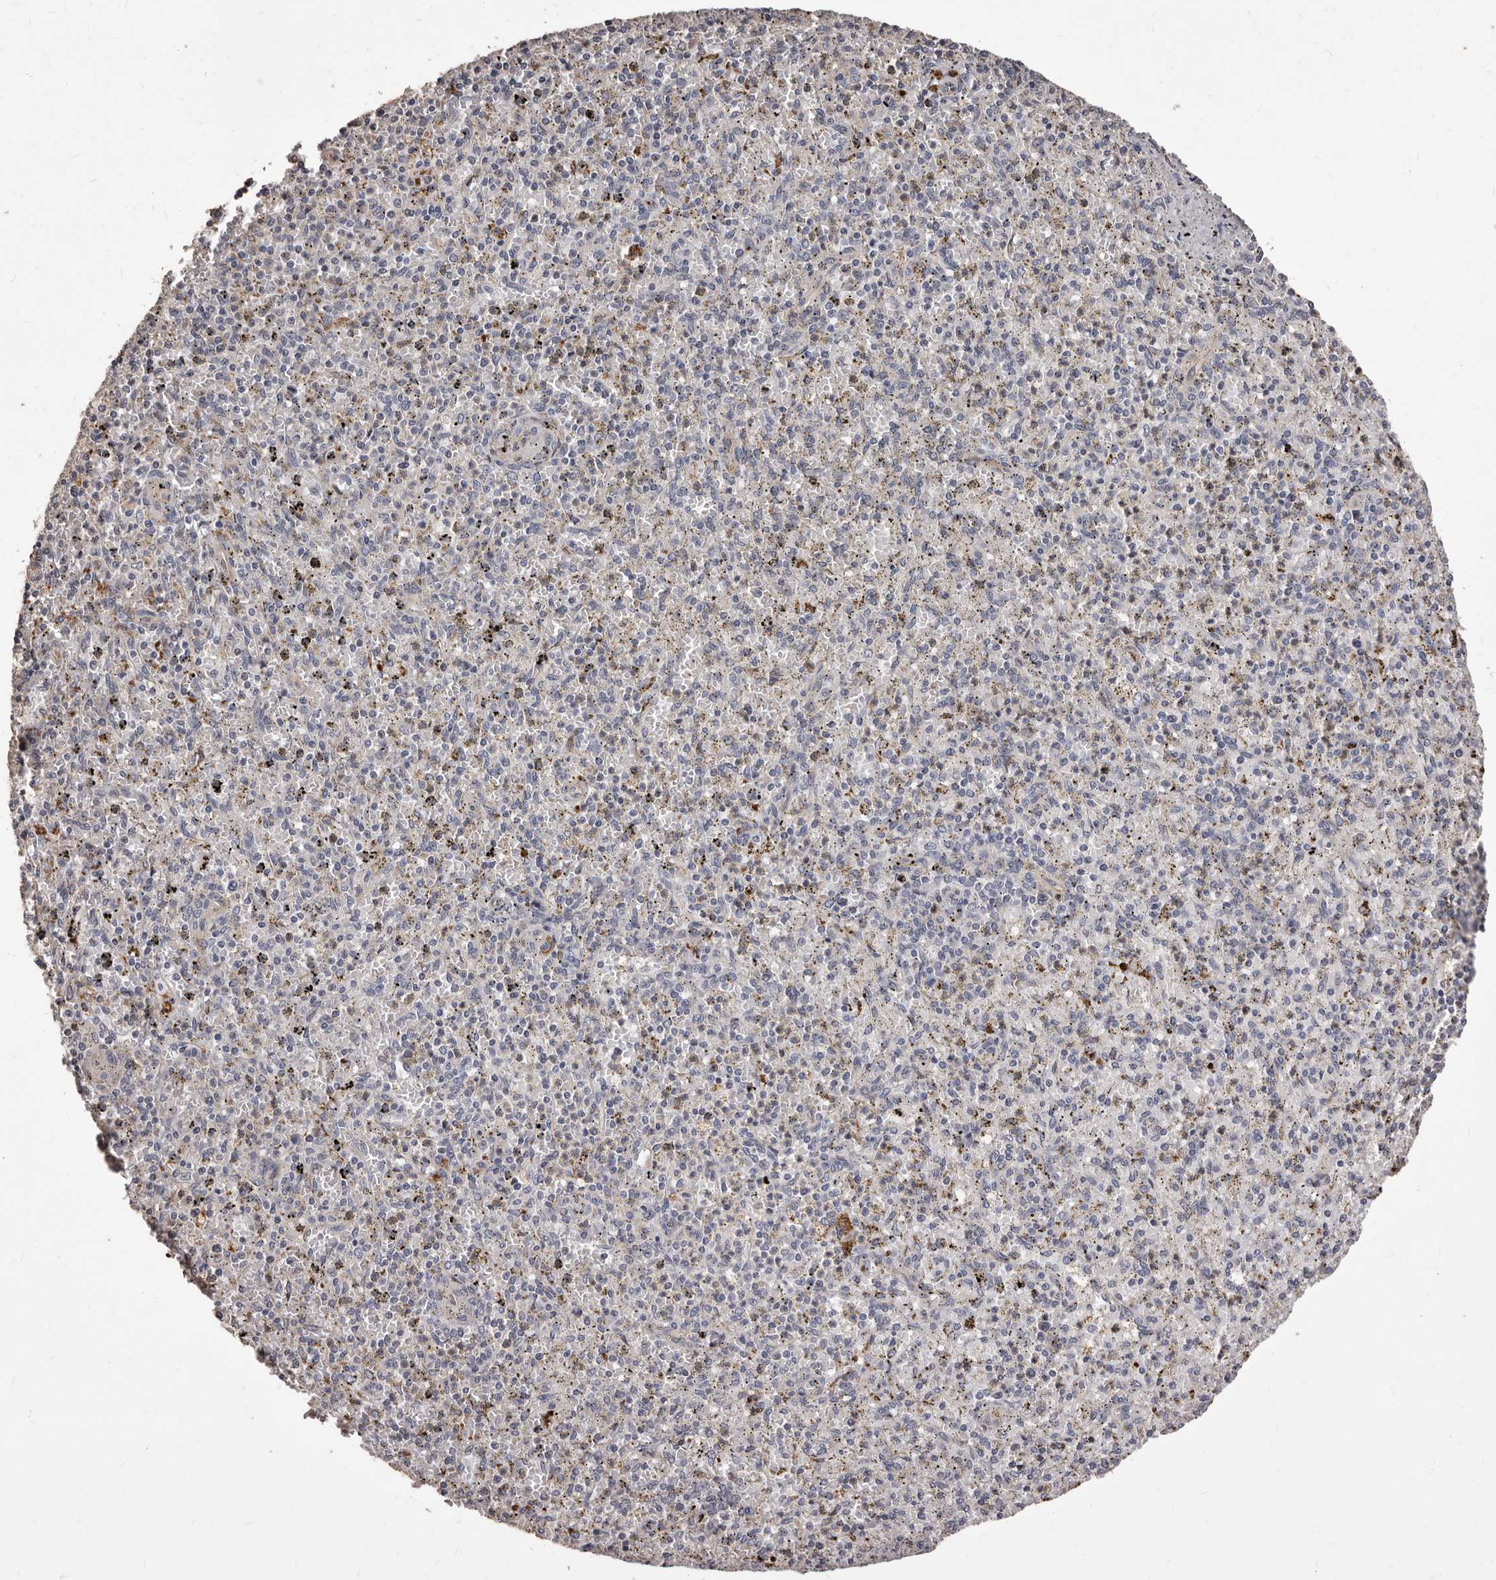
{"staining": {"intensity": "negative", "quantity": "none", "location": "none"}, "tissue": "spleen", "cell_type": "Cells in red pulp", "image_type": "normal", "snomed": [{"axis": "morphology", "description": "Normal tissue, NOS"}, {"axis": "topography", "description": "Spleen"}], "caption": "This image is of normal spleen stained with immunohistochemistry (IHC) to label a protein in brown with the nuclei are counter-stained blue. There is no expression in cells in red pulp. (DAB IHC visualized using brightfield microscopy, high magnification).", "gene": "ALPK1", "patient": {"sex": "male", "age": 72}}